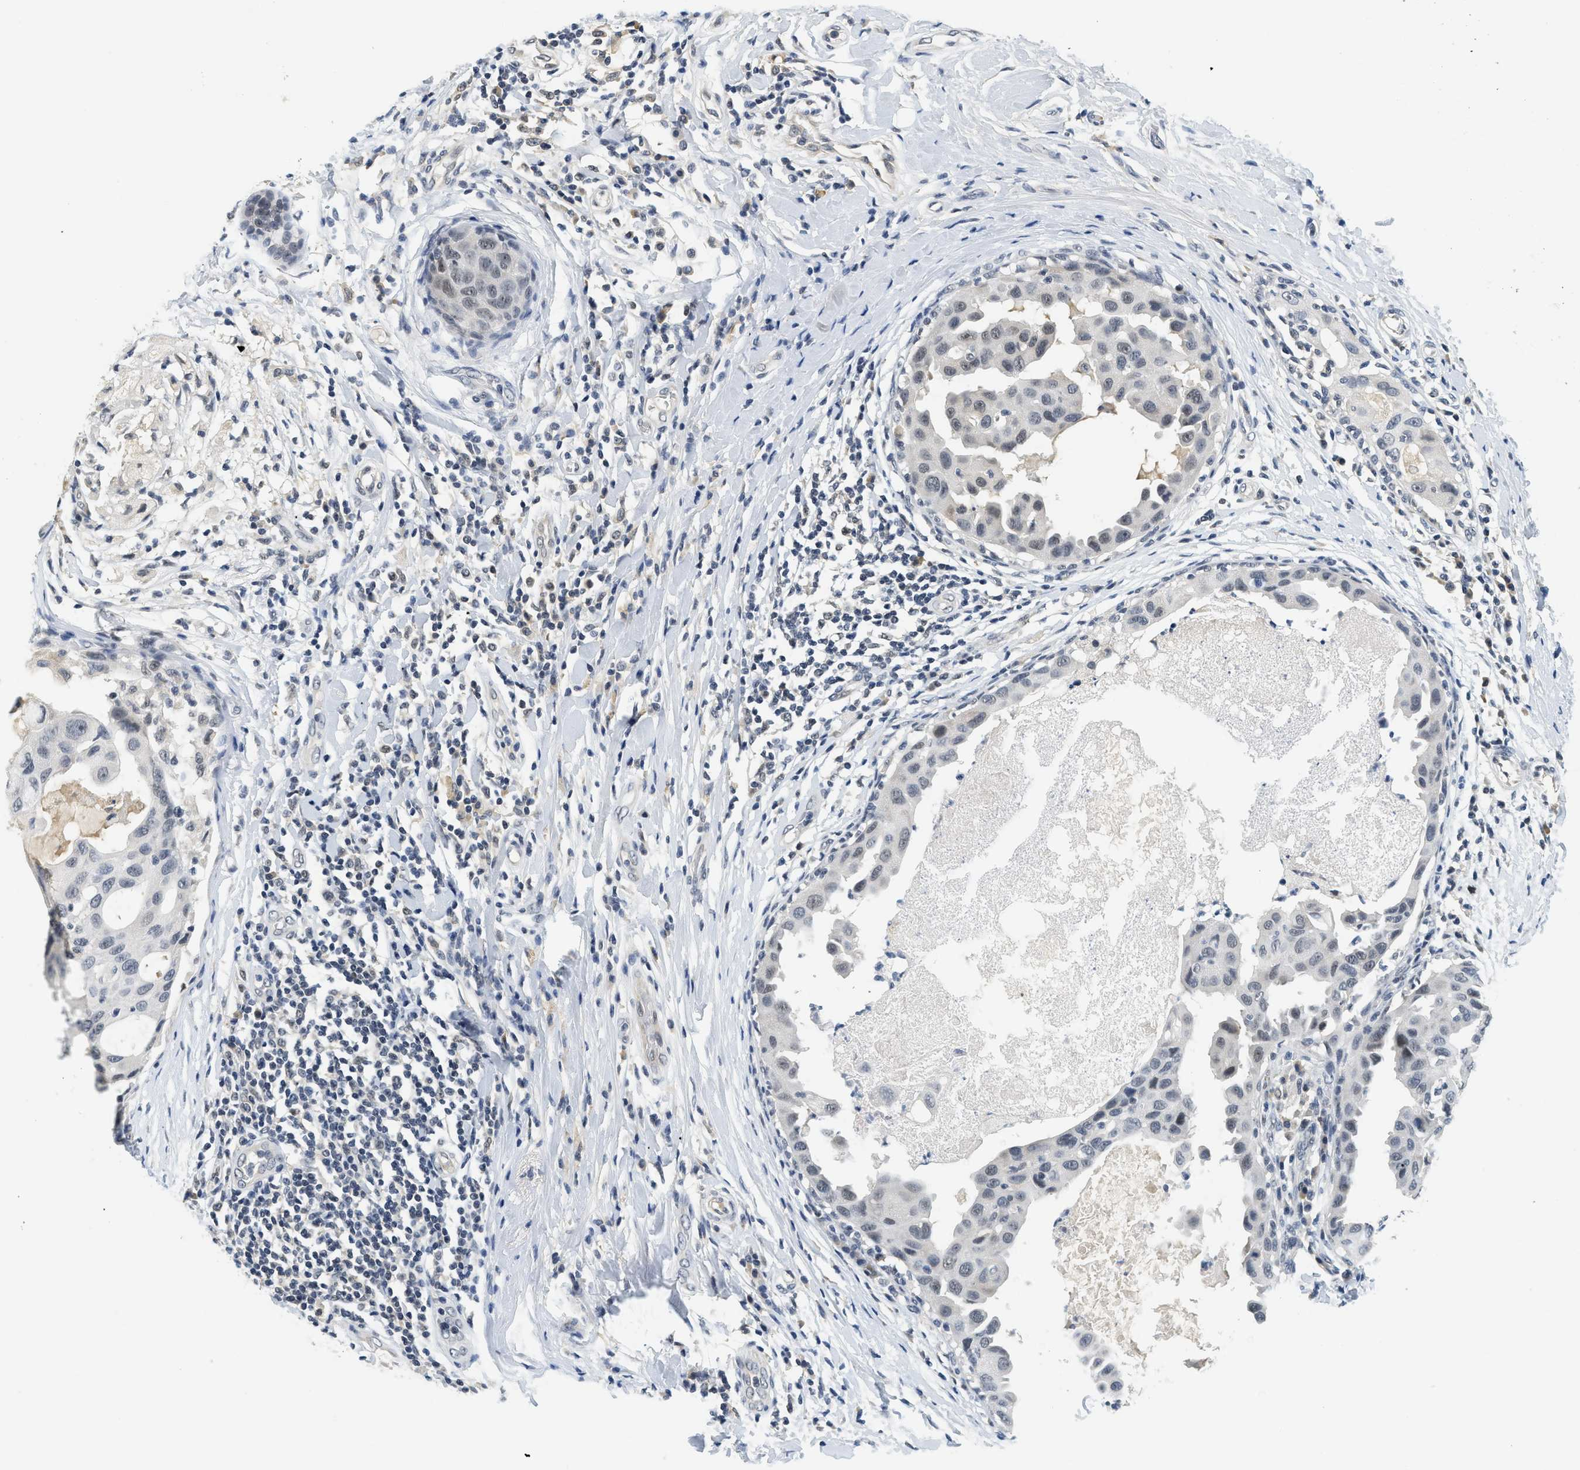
{"staining": {"intensity": "weak", "quantity": "<25%", "location": "nuclear"}, "tissue": "breast cancer", "cell_type": "Tumor cells", "image_type": "cancer", "snomed": [{"axis": "morphology", "description": "Duct carcinoma"}, {"axis": "topography", "description": "Breast"}], "caption": "DAB immunohistochemical staining of infiltrating ductal carcinoma (breast) reveals no significant staining in tumor cells.", "gene": "MZF1", "patient": {"sex": "female", "age": 27}}